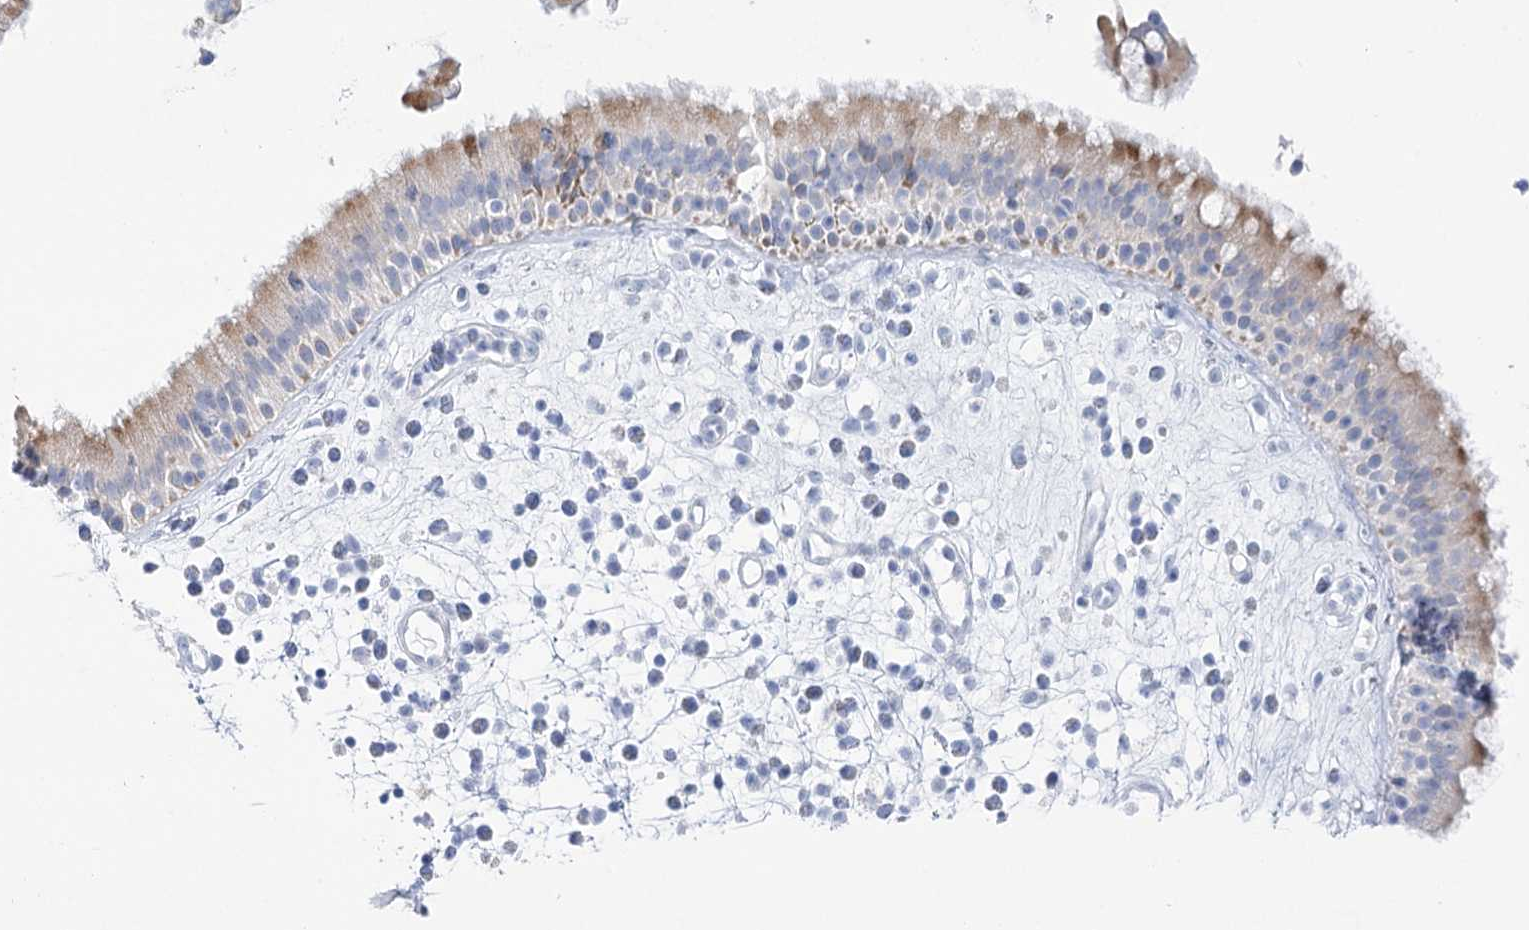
{"staining": {"intensity": "moderate", "quantity": "25%-75%", "location": "cytoplasmic/membranous"}, "tissue": "nasopharynx", "cell_type": "Respiratory epithelial cells", "image_type": "normal", "snomed": [{"axis": "morphology", "description": "Normal tissue, NOS"}, {"axis": "morphology", "description": "Inflammation, NOS"}, {"axis": "topography", "description": "Nasopharynx"}], "caption": "High-magnification brightfield microscopy of normal nasopharynx stained with DAB (3,3'-diaminobenzidine) (brown) and counterstained with hematoxylin (blue). respiratory epithelial cells exhibit moderate cytoplasmic/membranous staining is identified in approximately25%-75% of cells.", "gene": "SIAE", "patient": {"sex": "male", "age": 29}}